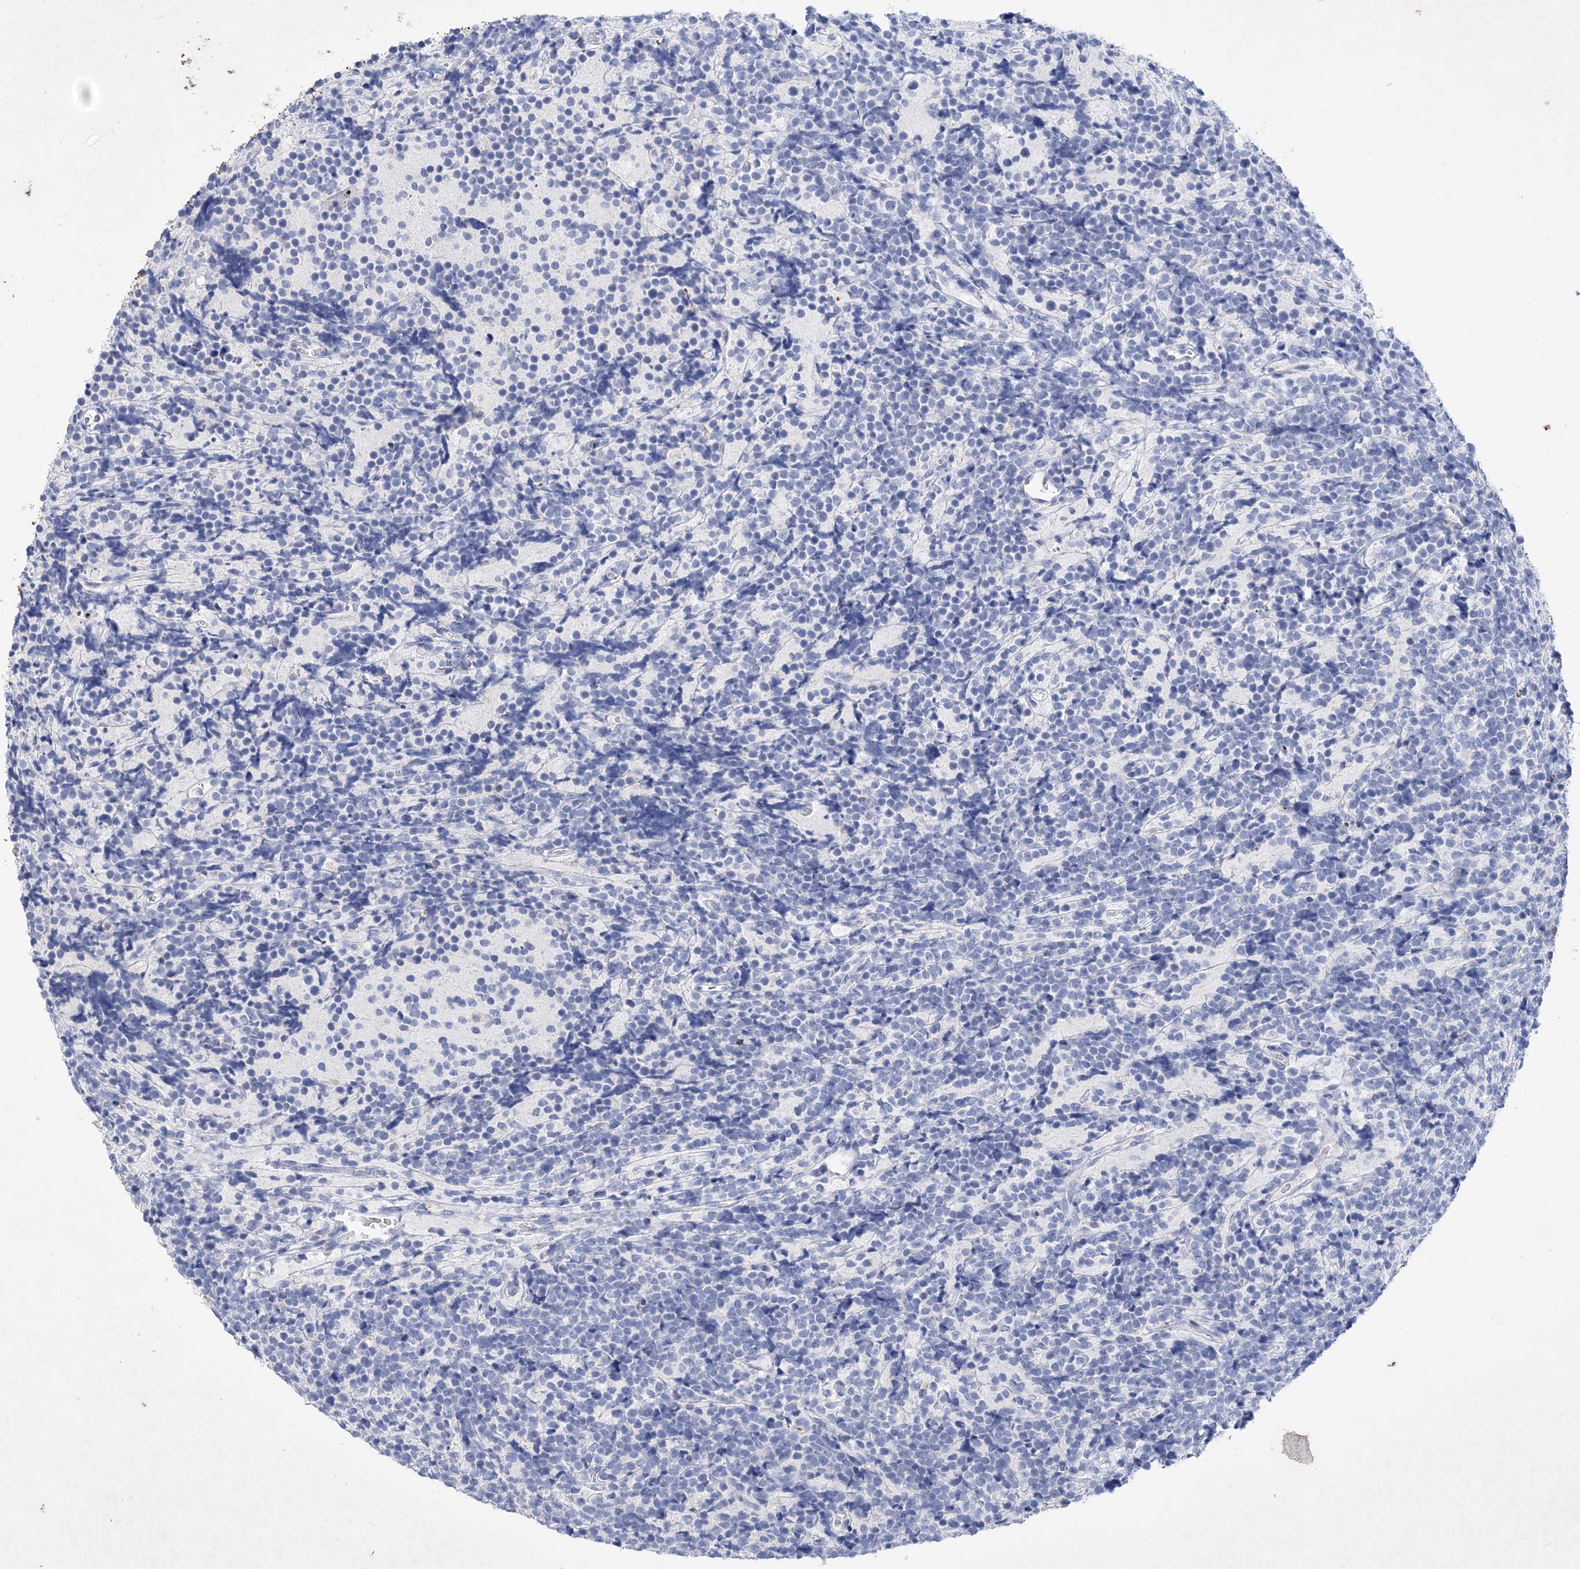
{"staining": {"intensity": "negative", "quantity": "none", "location": "none"}, "tissue": "glioma", "cell_type": "Tumor cells", "image_type": "cancer", "snomed": [{"axis": "morphology", "description": "Glioma, malignant, Low grade"}, {"axis": "topography", "description": "Brain"}], "caption": "A high-resolution photomicrograph shows IHC staining of malignant glioma (low-grade), which shows no significant positivity in tumor cells.", "gene": "COPS8", "patient": {"sex": "female", "age": 1}}